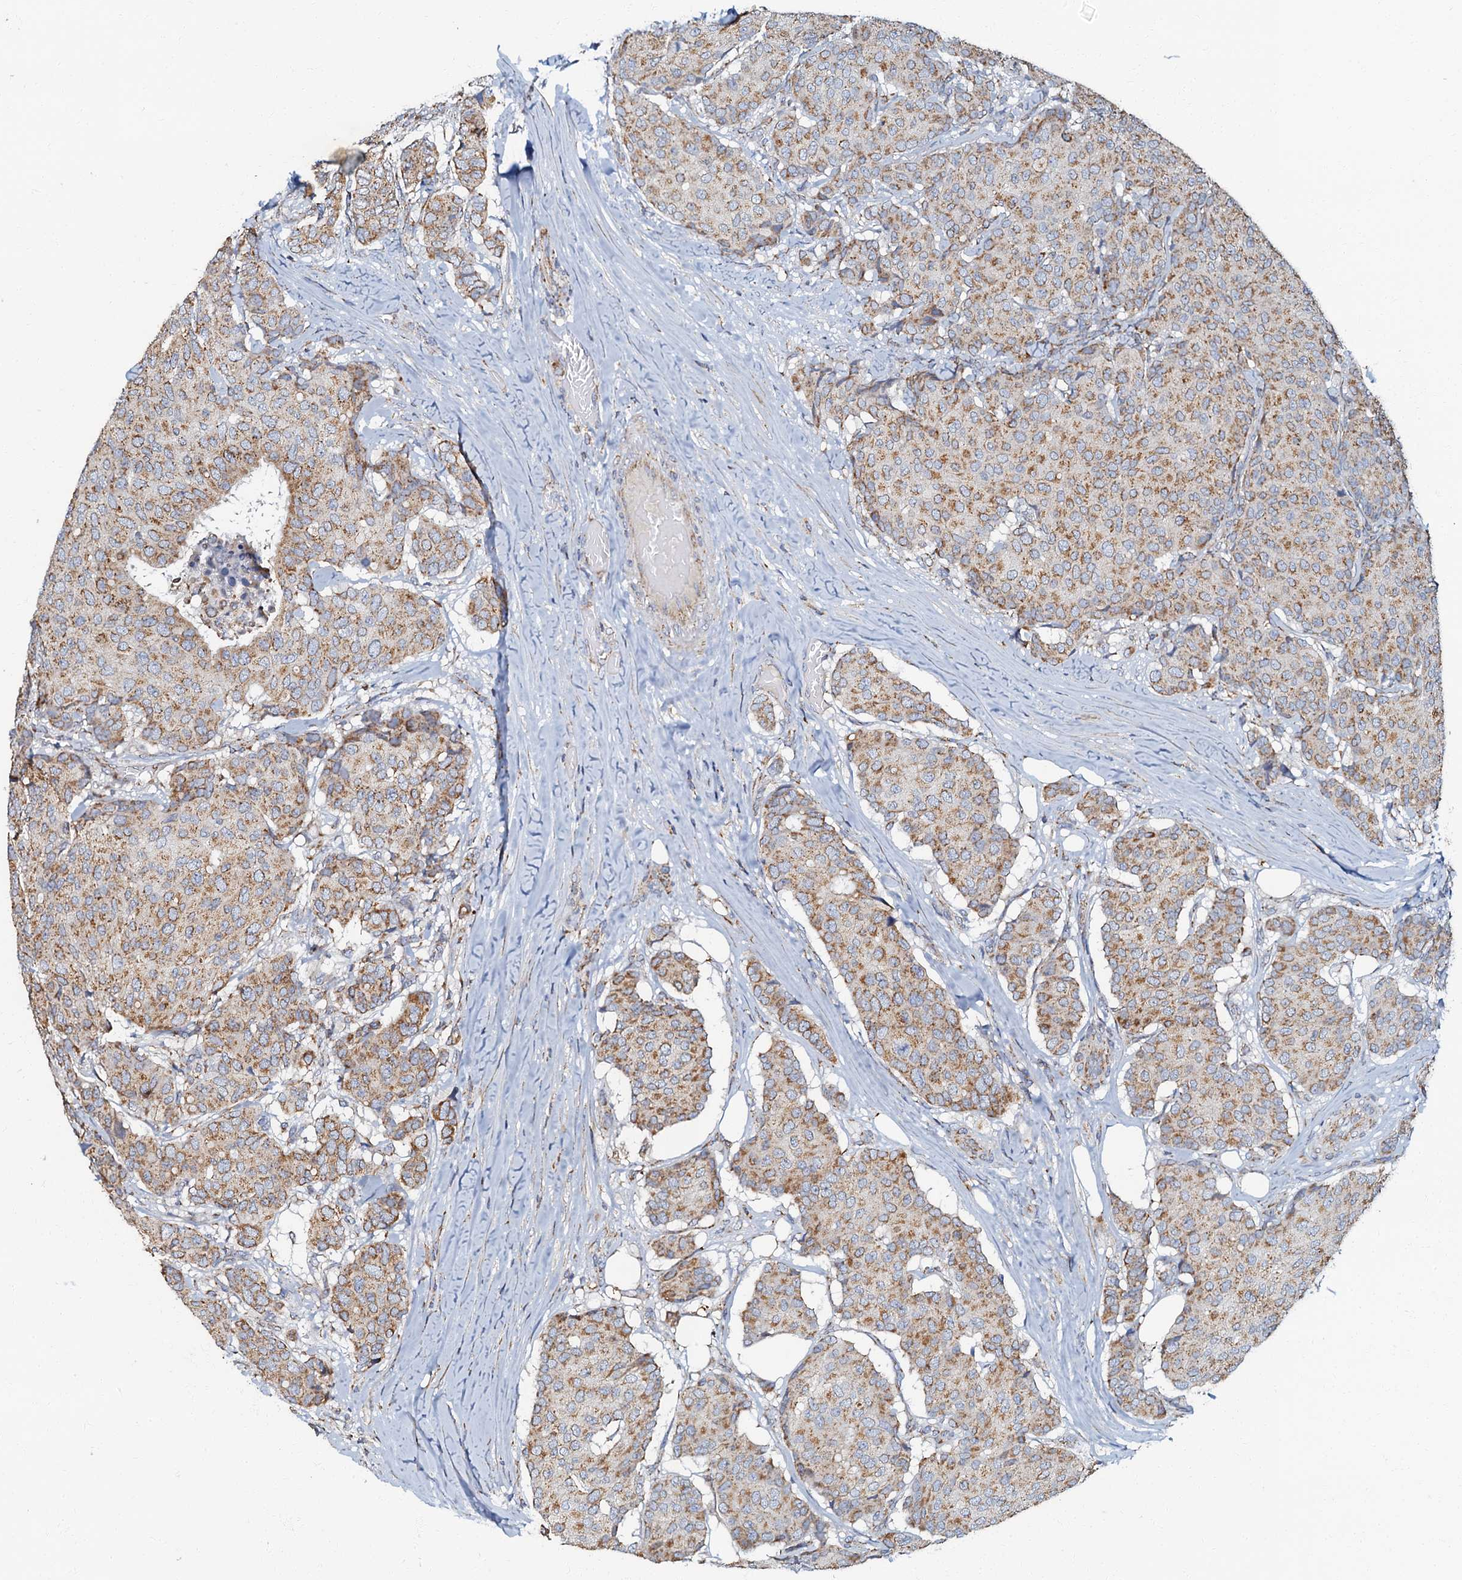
{"staining": {"intensity": "moderate", "quantity": ">75%", "location": "cytoplasmic/membranous"}, "tissue": "breast cancer", "cell_type": "Tumor cells", "image_type": "cancer", "snomed": [{"axis": "morphology", "description": "Duct carcinoma"}, {"axis": "topography", "description": "Breast"}], "caption": "Protein expression analysis of breast cancer reveals moderate cytoplasmic/membranous positivity in approximately >75% of tumor cells.", "gene": "NDUFA12", "patient": {"sex": "female", "age": 75}}